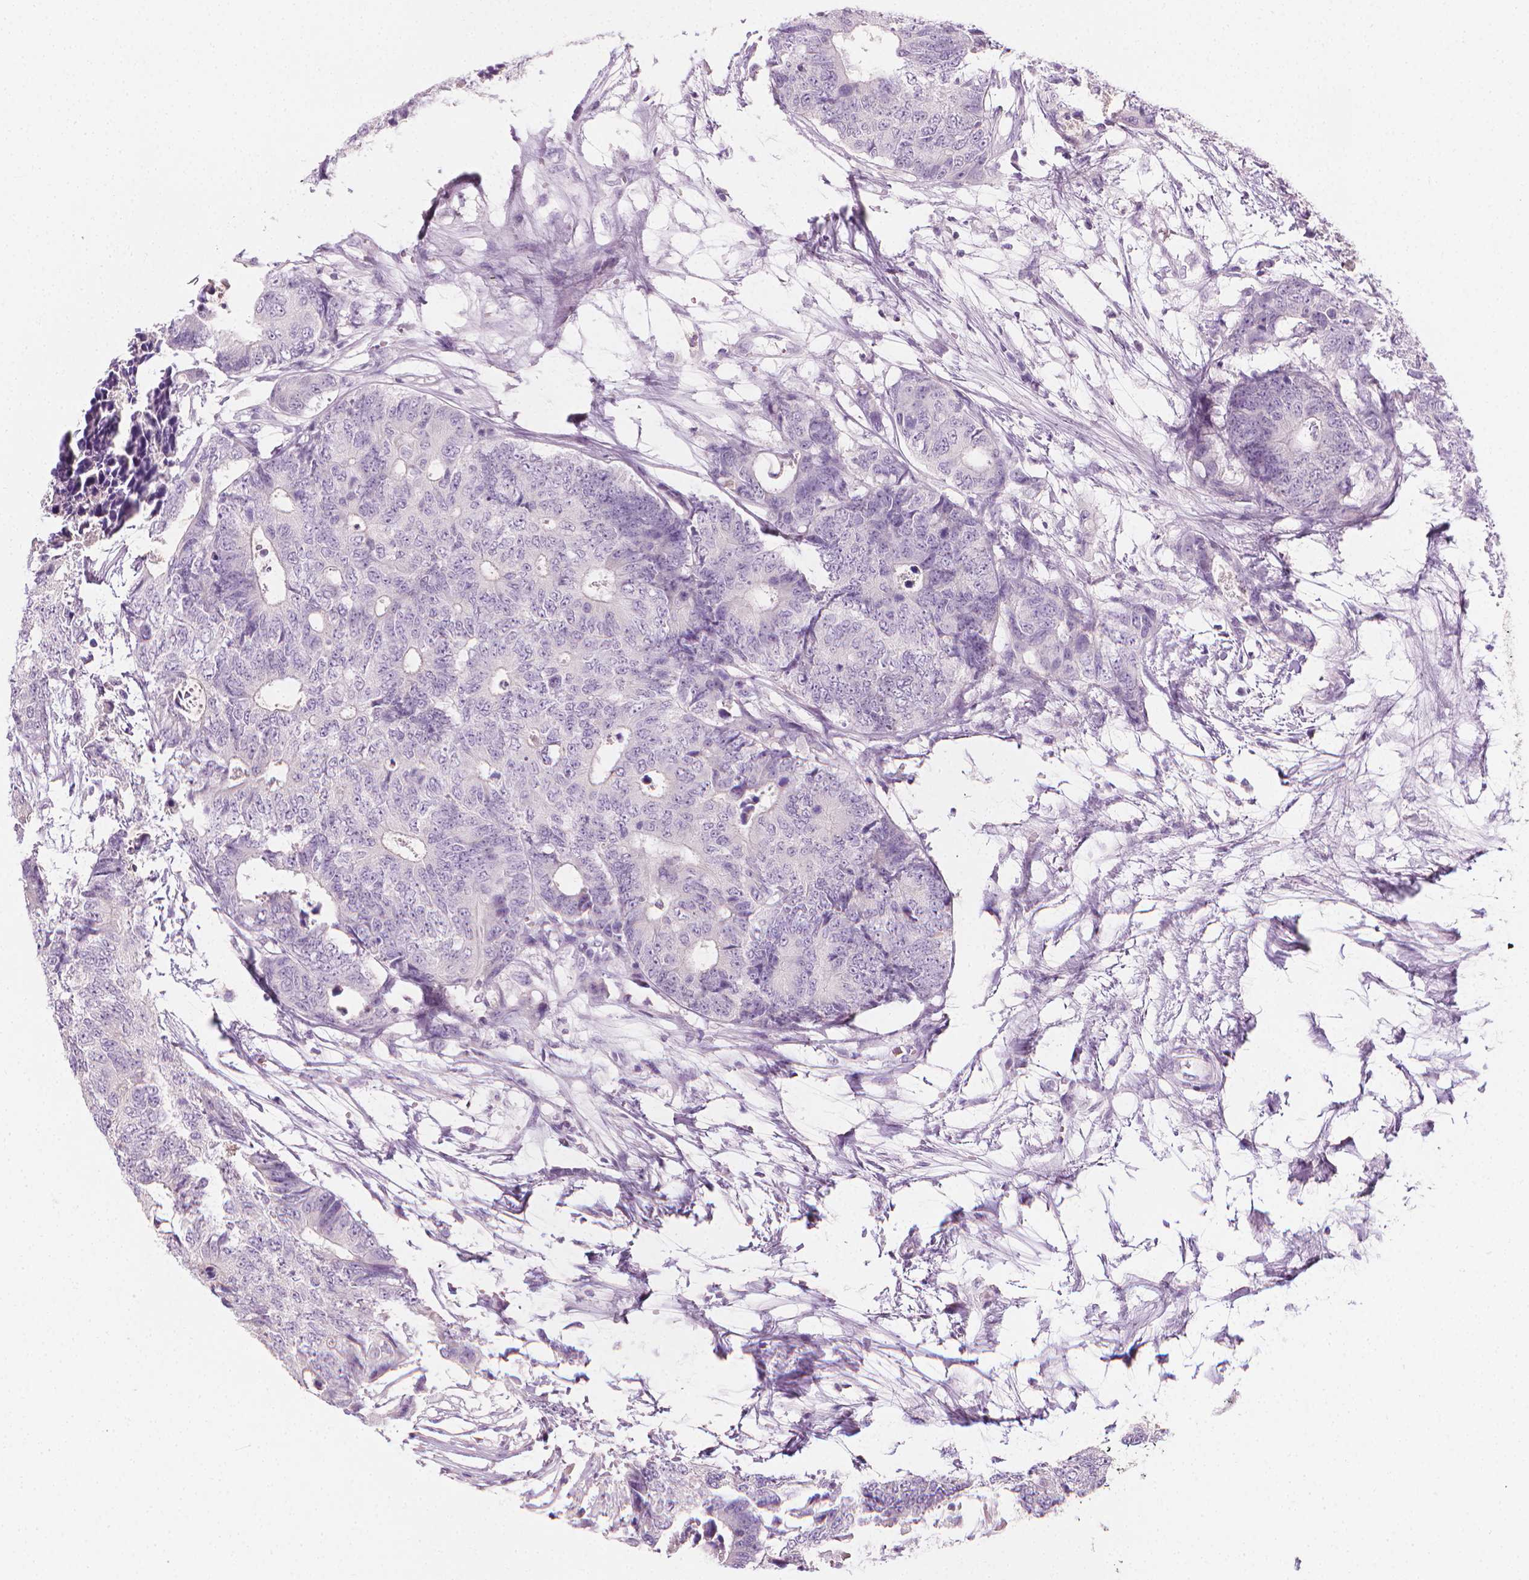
{"staining": {"intensity": "negative", "quantity": "none", "location": "none"}, "tissue": "colorectal cancer", "cell_type": "Tumor cells", "image_type": "cancer", "snomed": [{"axis": "morphology", "description": "Adenocarcinoma, NOS"}, {"axis": "topography", "description": "Colon"}], "caption": "The micrograph reveals no staining of tumor cells in colorectal adenocarcinoma. (Brightfield microscopy of DAB IHC at high magnification).", "gene": "DCAF8L1", "patient": {"sex": "female", "age": 48}}